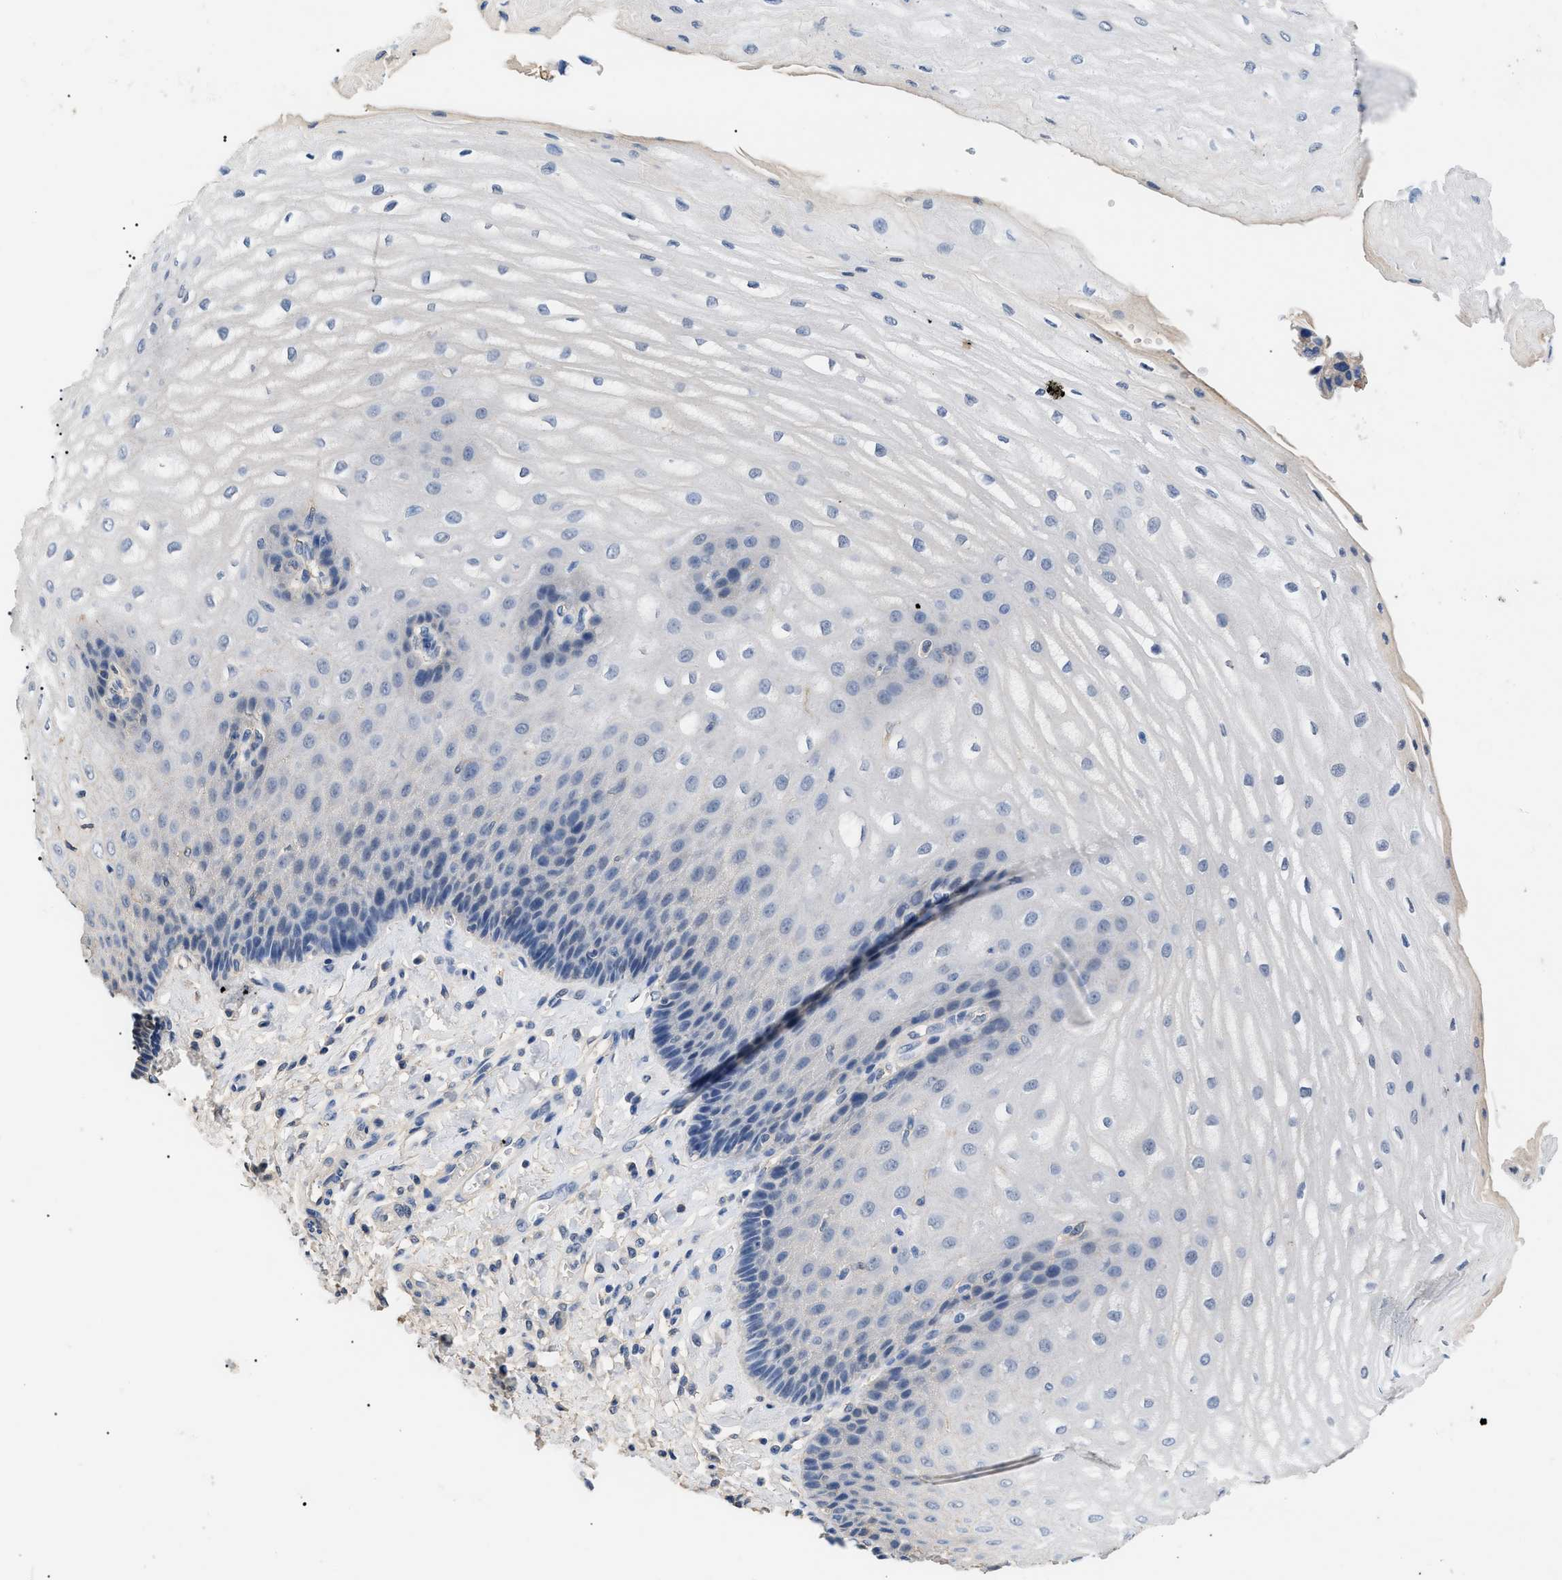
{"staining": {"intensity": "negative", "quantity": "none", "location": "none"}, "tissue": "esophagus", "cell_type": "Squamous epithelial cells", "image_type": "normal", "snomed": [{"axis": "morphology", "description": "Normal tissue, NOS"}, {"axis": "topography", "description": "Esophagus"}], "caption": "High power microscopy histopathology image of an immunohistochemistry image of benign esophagus, revealing no significant expression in squamous epithelial cells.", "gene": "PRRT2", "patient": {"sex": "male", "age": 54}}